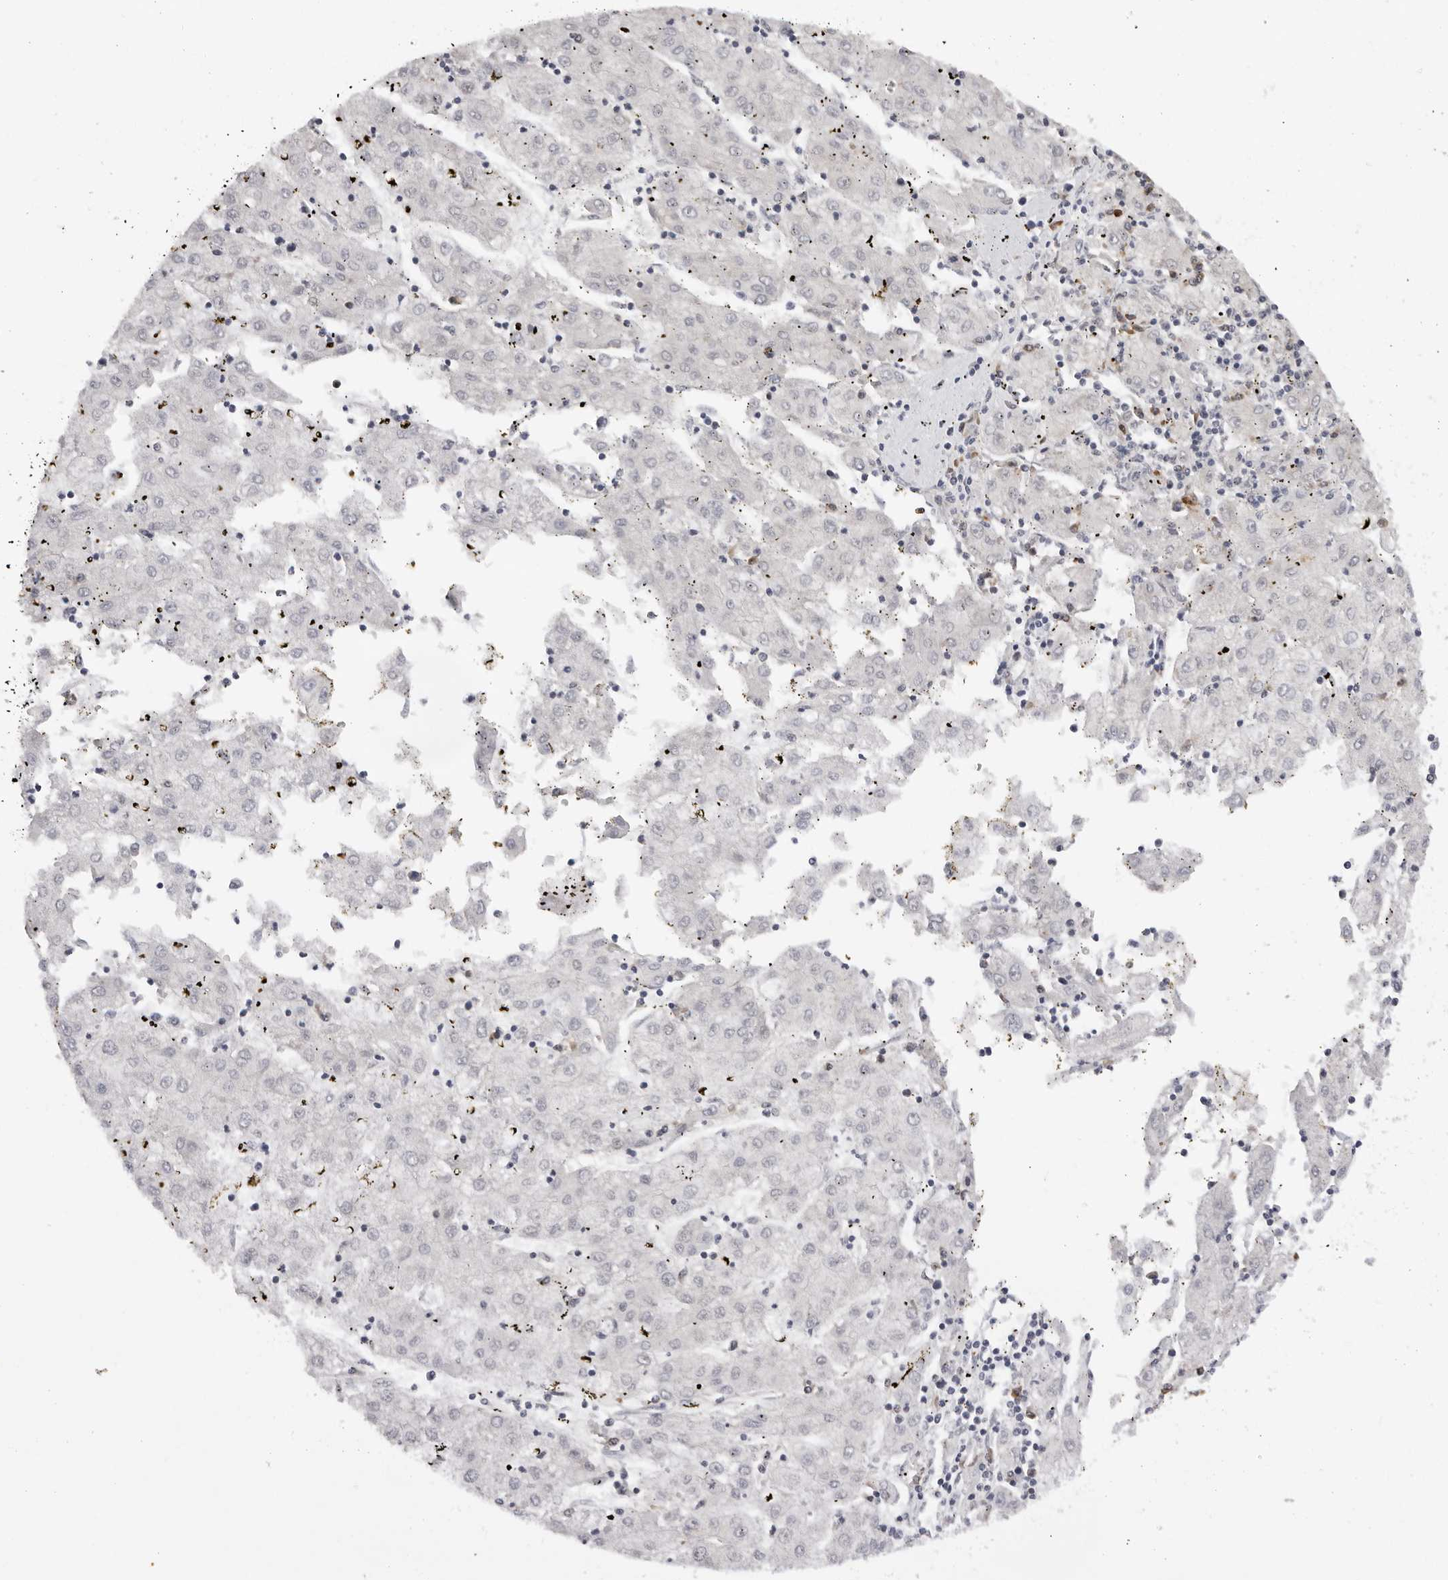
{"staining": {"intensity": "negative", "quantity": "none", "location": "none"}, "tissue": "liver cancer", "cell_type": "Tumor cells", "image_type": "cancer", "snomed": [{"axis": "morphology", "description": "Carcinoma, Hepatocellular, NOS"}, {"axis": "topography", "description": "Liver"}], "caption": "The IHC histopathology image has no significant expression in tumor cells of liver cancer (hepatocellular carcinoma) tissue.", "gene": "IL17RA", "patient": {"sex": "male", "age": 72}}